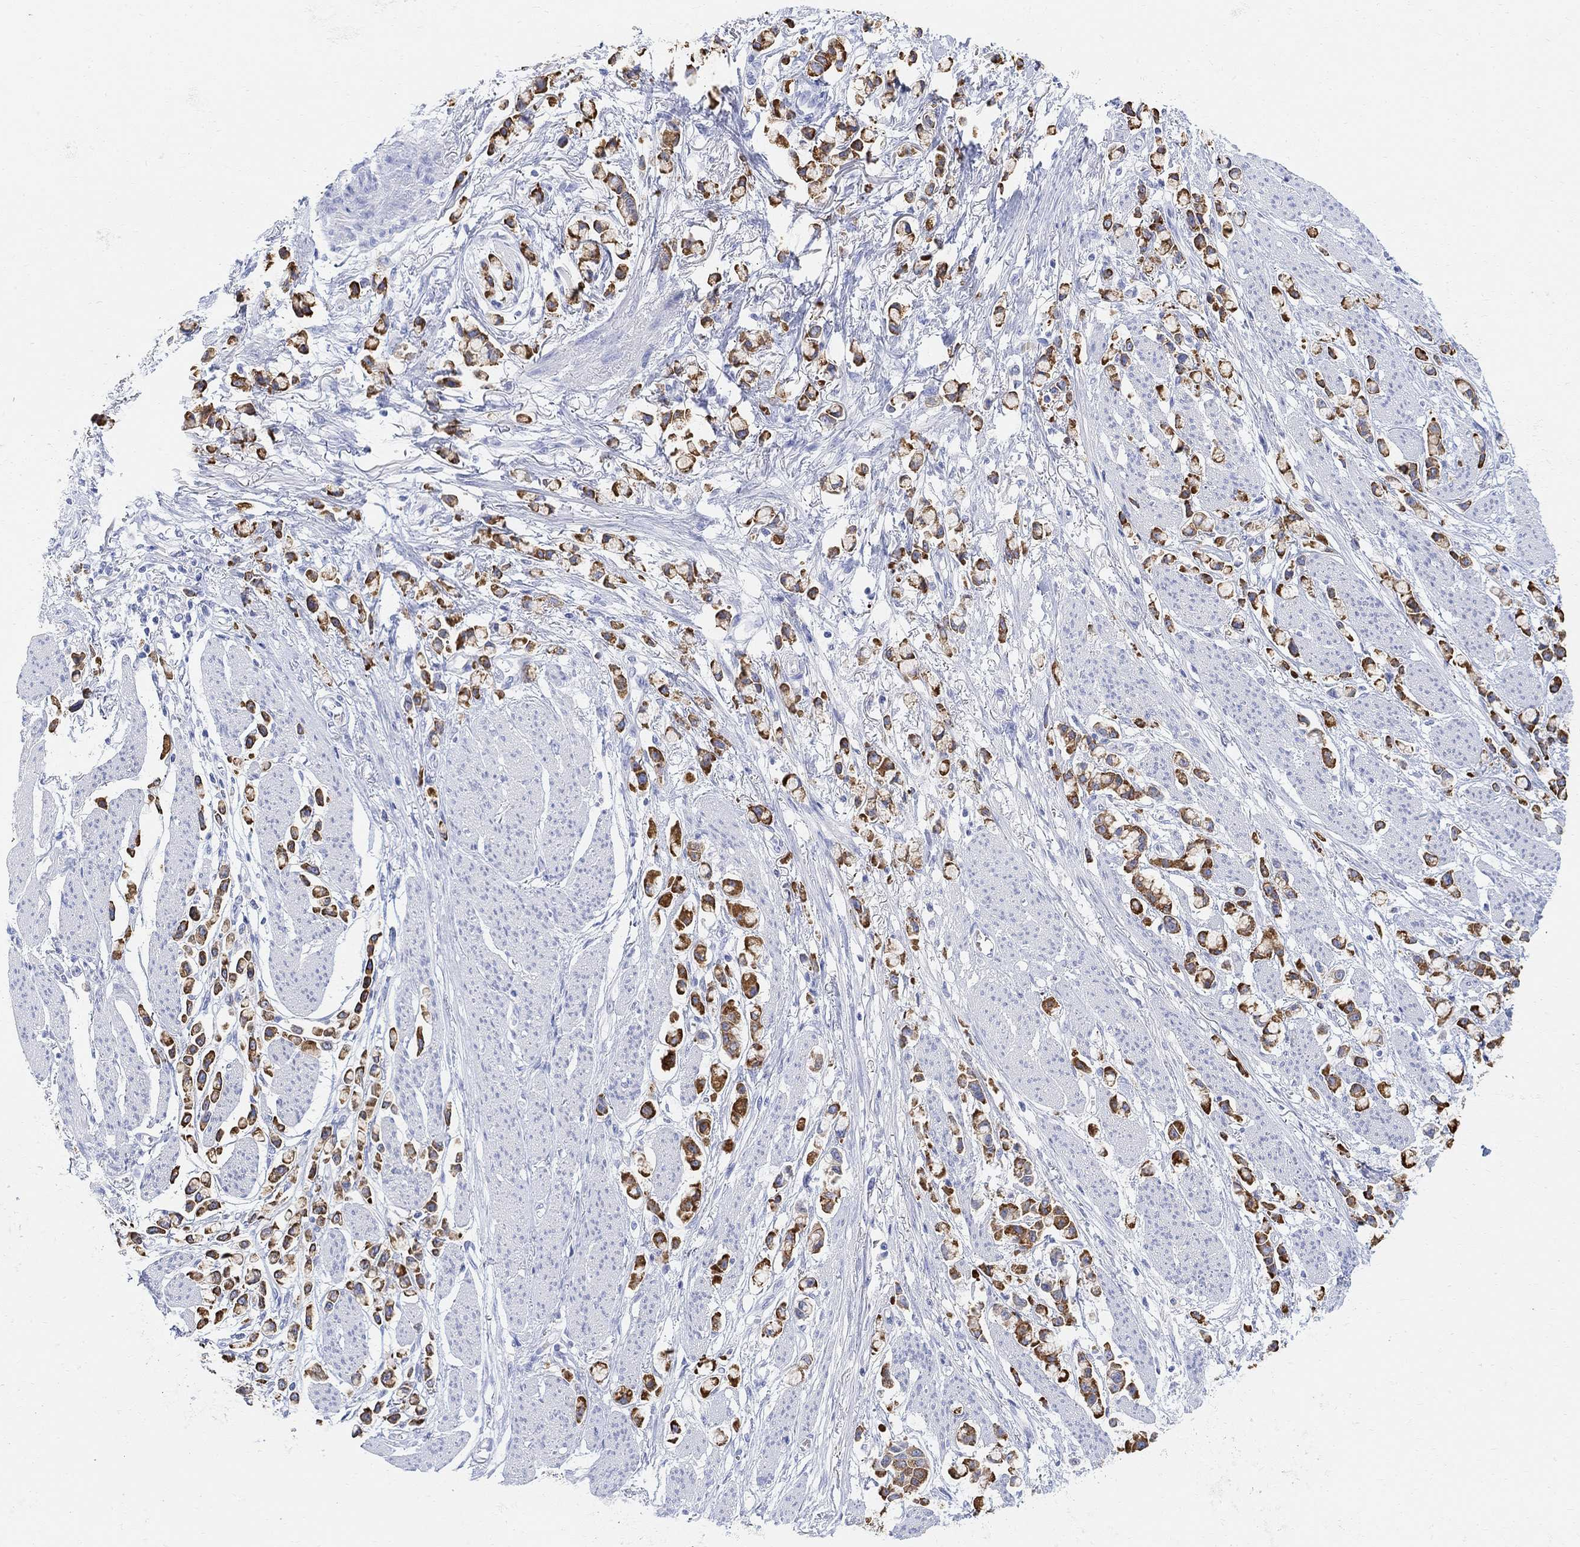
{"staining": {"intensity": "strong", "quantity": ">75%", "location": "cytoplasmic/membranous"}, "tissue": "stomach cancer", "cell_type": "Tumor cells", "image_type": "cancer", "snomed": [{"axis": "morphology", "description": "Adenocarcinoma, NOS"}, {"axis": "topography", "description": "Stomach"}], "caption": "Immunohistochemical staining of adenocarcinoma (stomach) demonstrates high levels of strong cytoplasmic/membranous expression in about >75% of tumor cells. (DAB (3,3'-diaminobenzidine) IHC, brown staining for protein, blue staining for nuclei).", "gene": "RETNLB", "patient": {"sex": "female", "age": 81}}